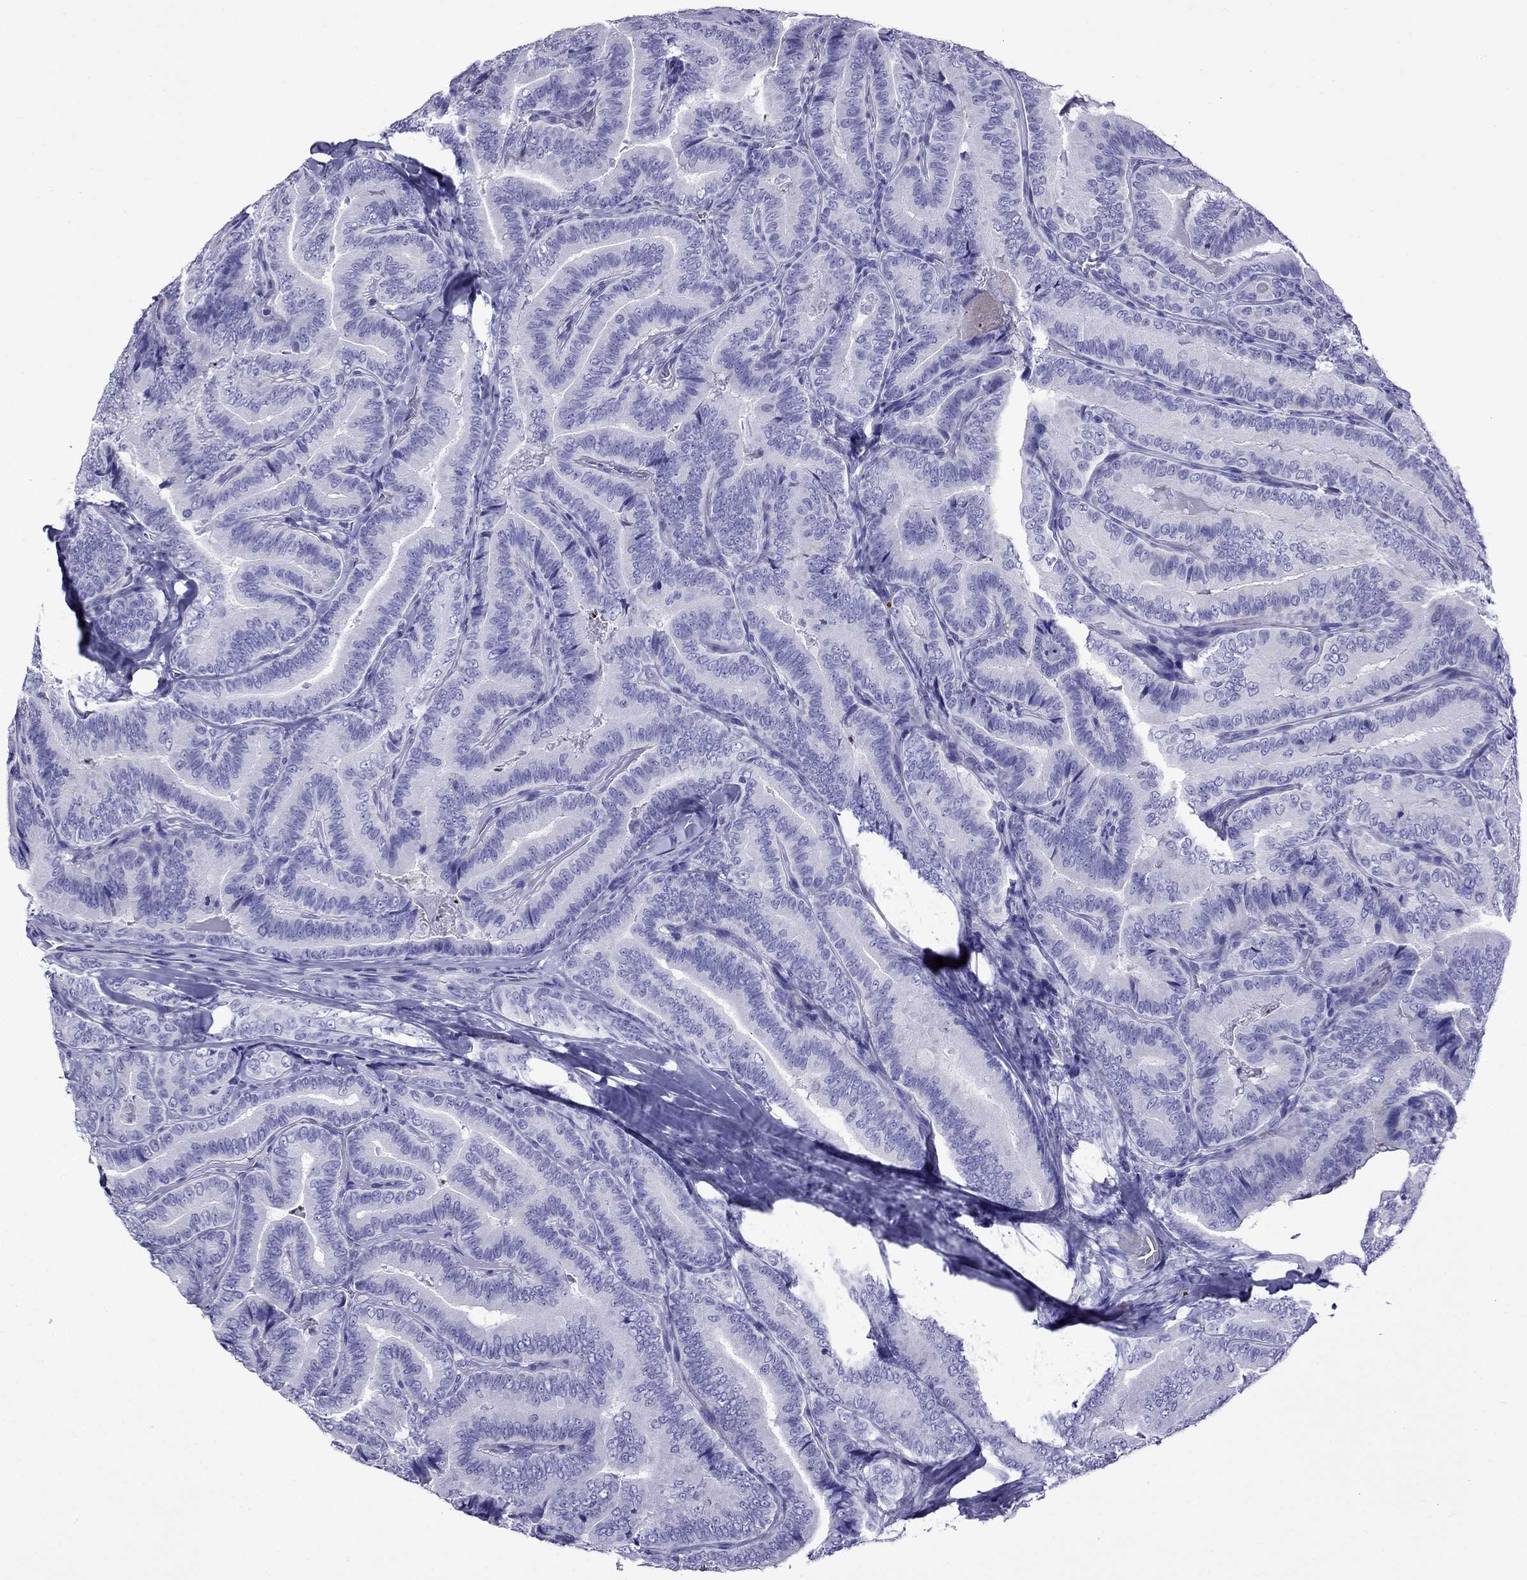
{"staining": {"intensity": "negative", "quantity": "none", "location": "none"}, "tissue": "thyroid cancer", "cell_type": "Tumor cells", "image_type": "cancer", "snomed": [{"axis": "morphology", "description": "Papillary adenocarcinoma, NOS"}, {"axis": "topography", "description": "Thyroid gland"}], "caption": "Immunohistochemical staining of thyroid cancer demonstrates no significant expression in tumor cells. Brightfield microscopy of IHC stained with DAB (brown) and hematoxylin (blue), captured at high magnification.", "gene": "CRYBA1", "patient": {"sex": "male", "age": 61}}